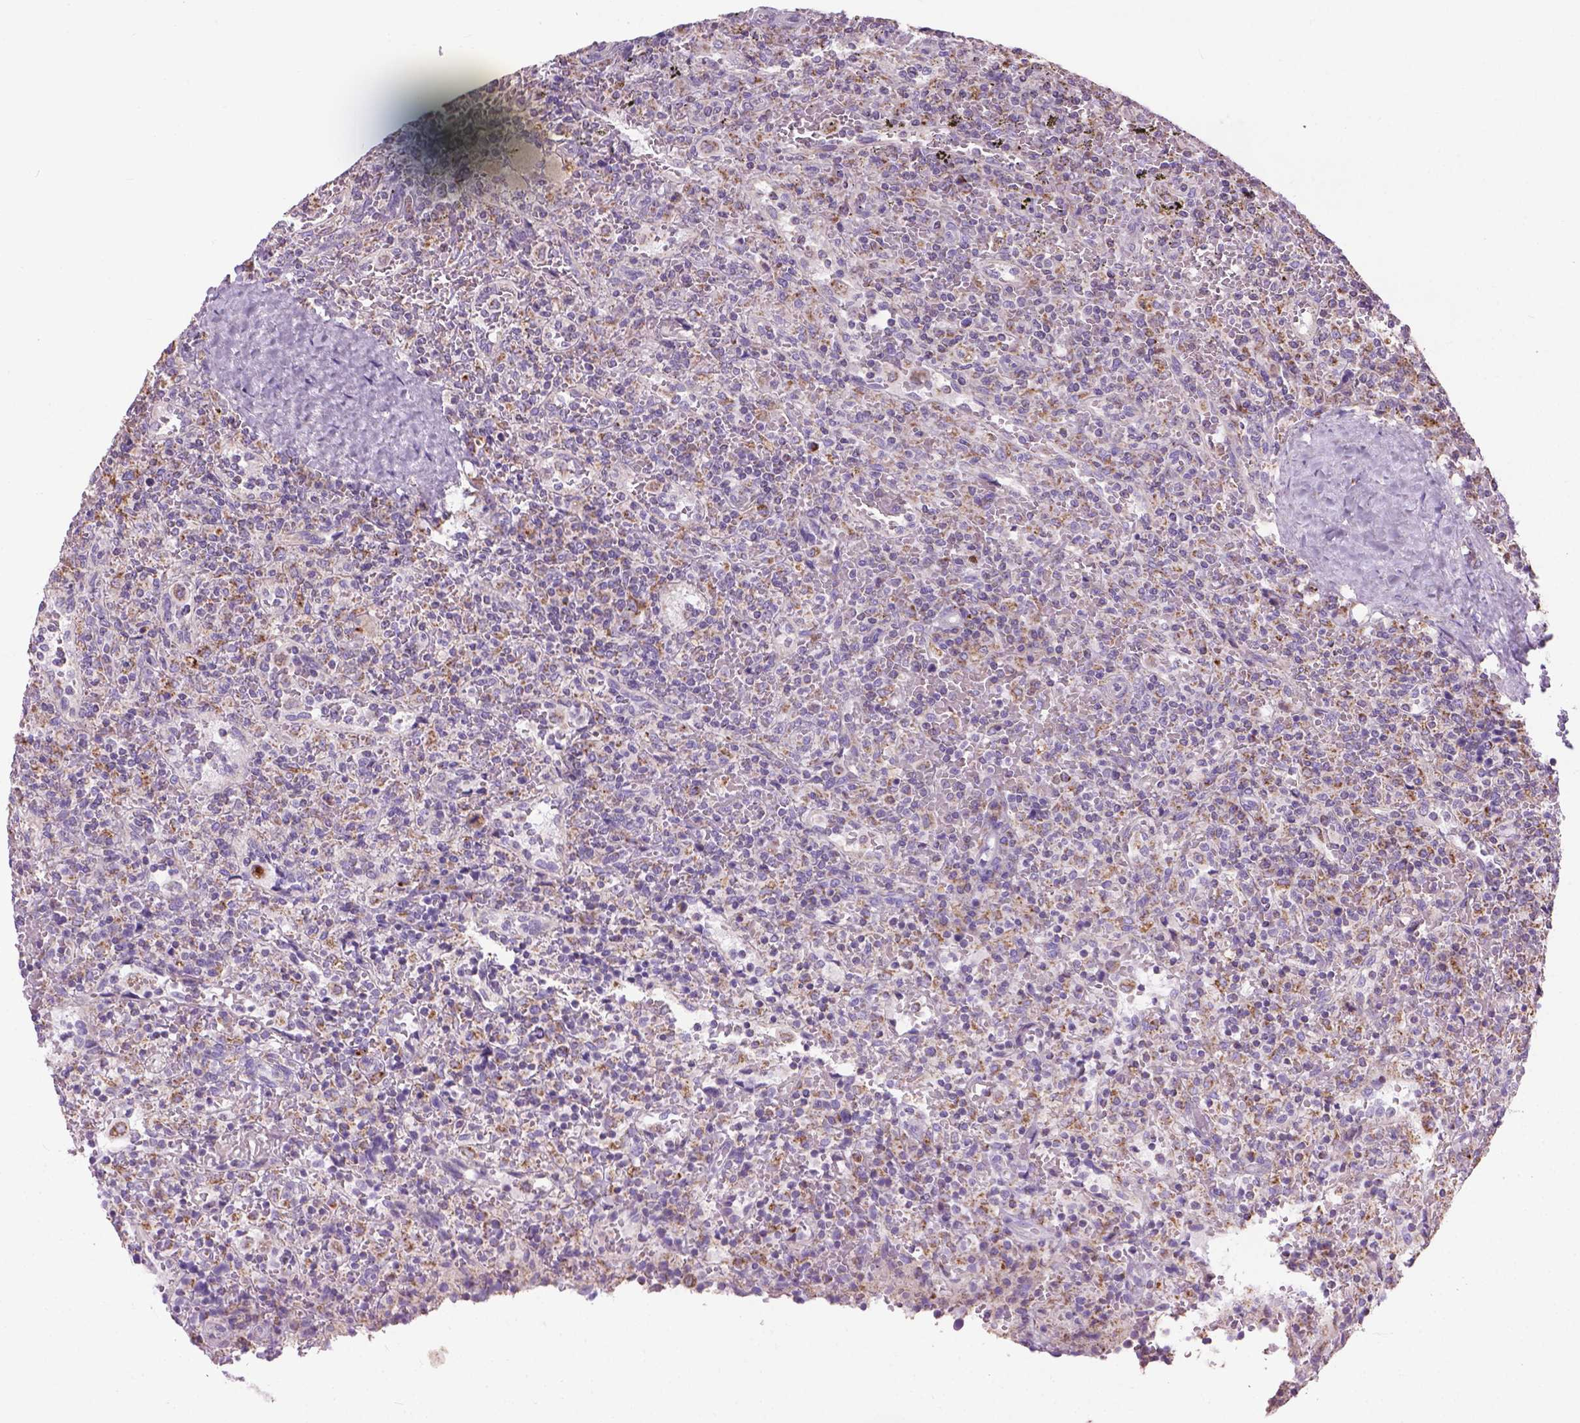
{"staining": {"intensity": "moderate", "quantity": "<25%", "location": "cytoplasmic/membranous"}, "tissue": "lymphoma", "cell_type": "Tumor cells", "image_type": "cancer", "snomed": [{"axis": "morphology", "description": "Malignant lymphoma, non-Hodgkin's type, Low grade"}, {"axis": "topography", "description": "Spleen"}], "caption": "The histopathology image demonstrates staining of low-grade malignant lymphoma, non-Hodgkin's type, revealing moderate cytoplasmic/membranous protein staining (brown color) within tumor cells.", "gene": "VDAC1", "patient": {"sex": "male", "age": 62}}